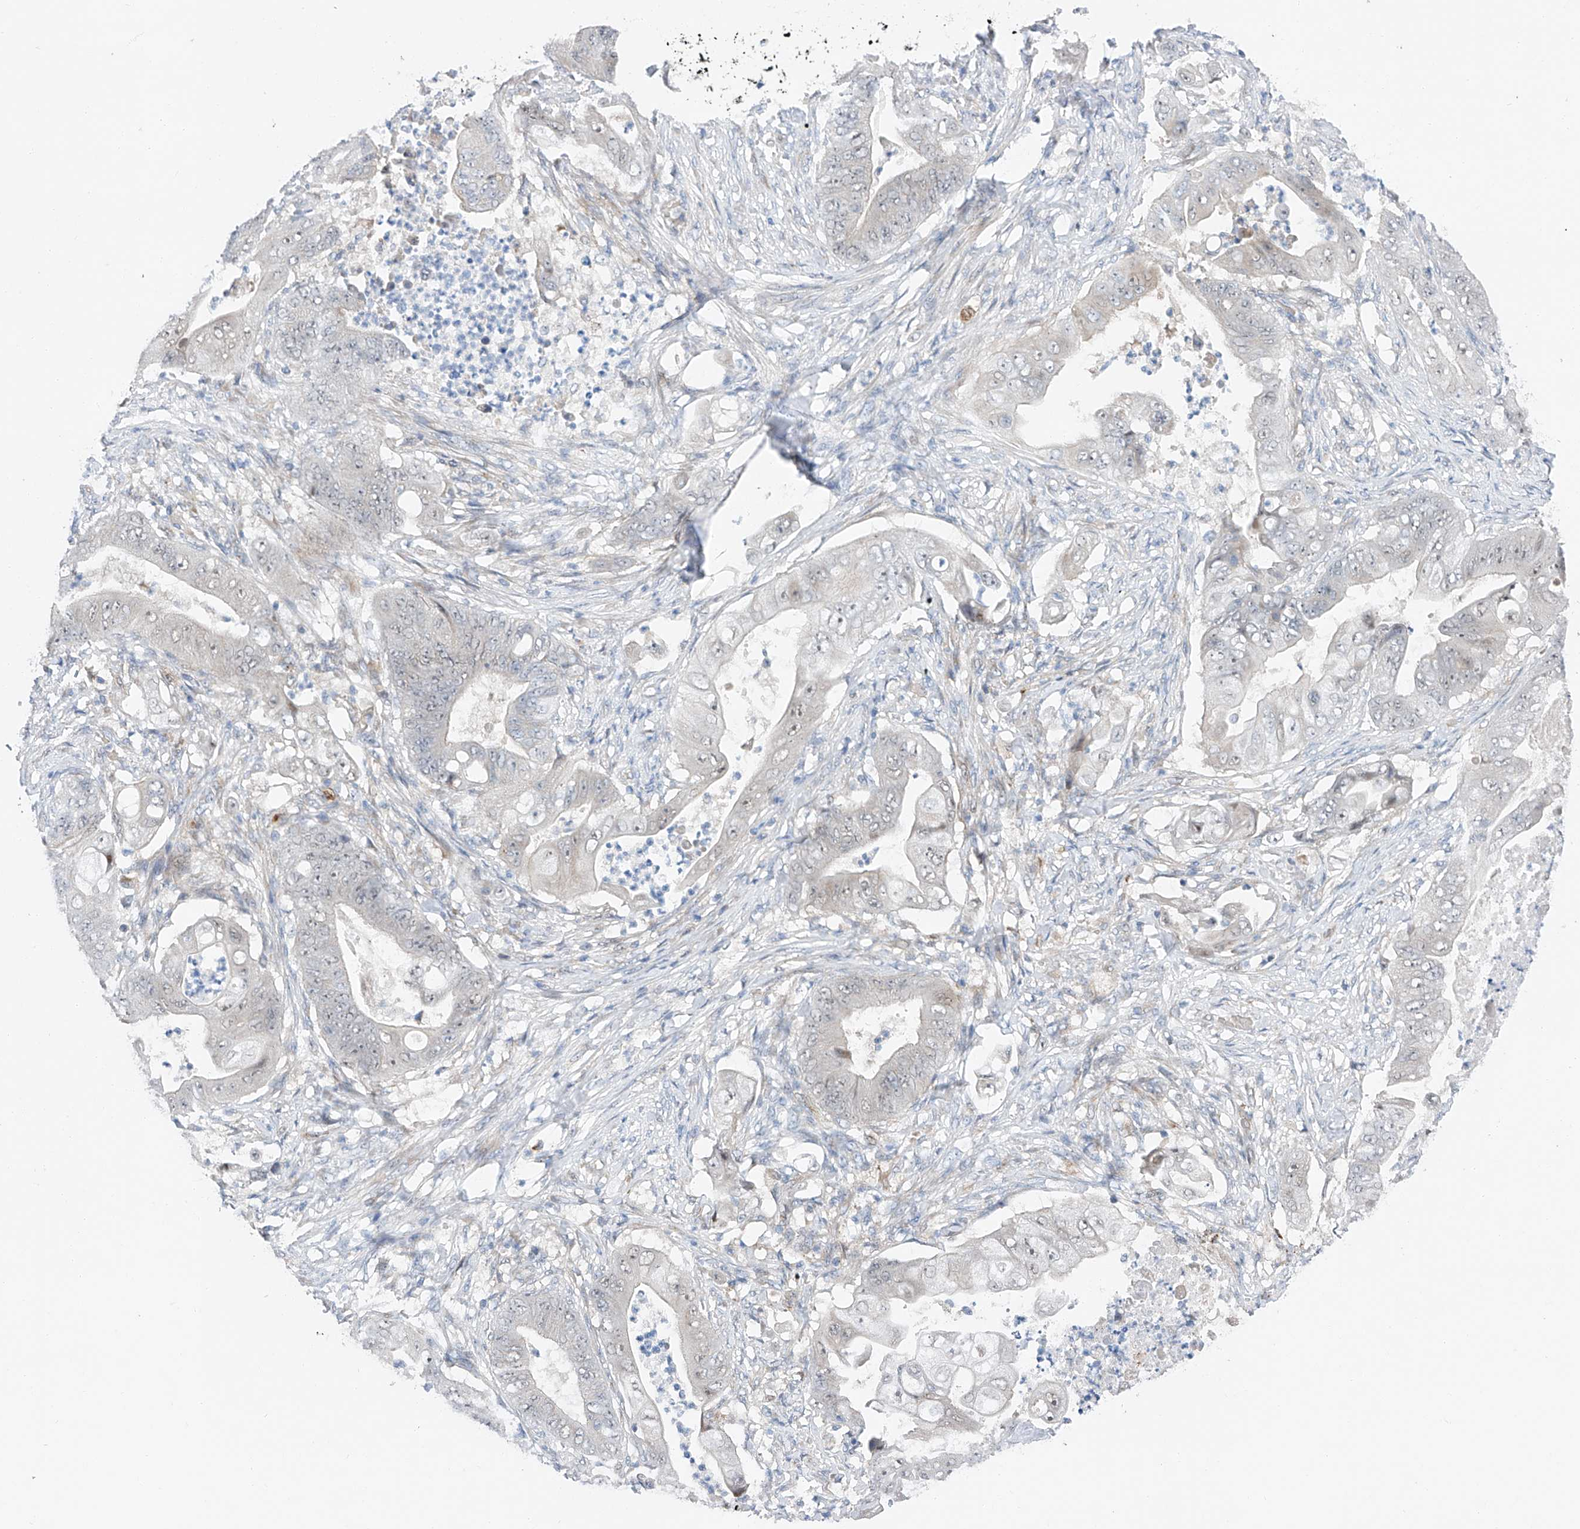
{"staining": {"intensity": "negative", "quantity": "none", "location": "none"}, "tissue": "stomach cancer", "cell_type": "Tumor cells", "image_type": "cancer", "snomed": [{"axis": "morphology", "description": "Adenocarcinoma, NOS"}, {"axis": "topography", "description": "Stomach"}], "caption": "Immunohistochemical staining of human stomach cancer demonstrates no significant expression in tumor cells. Brightfield microscopy of immunohistochemistry stained with DAB (brown) and hematoxylin (blue), captured at high magnification.", "gene": "CLDND1", "patient": {"sex": "female", "age": 73}}